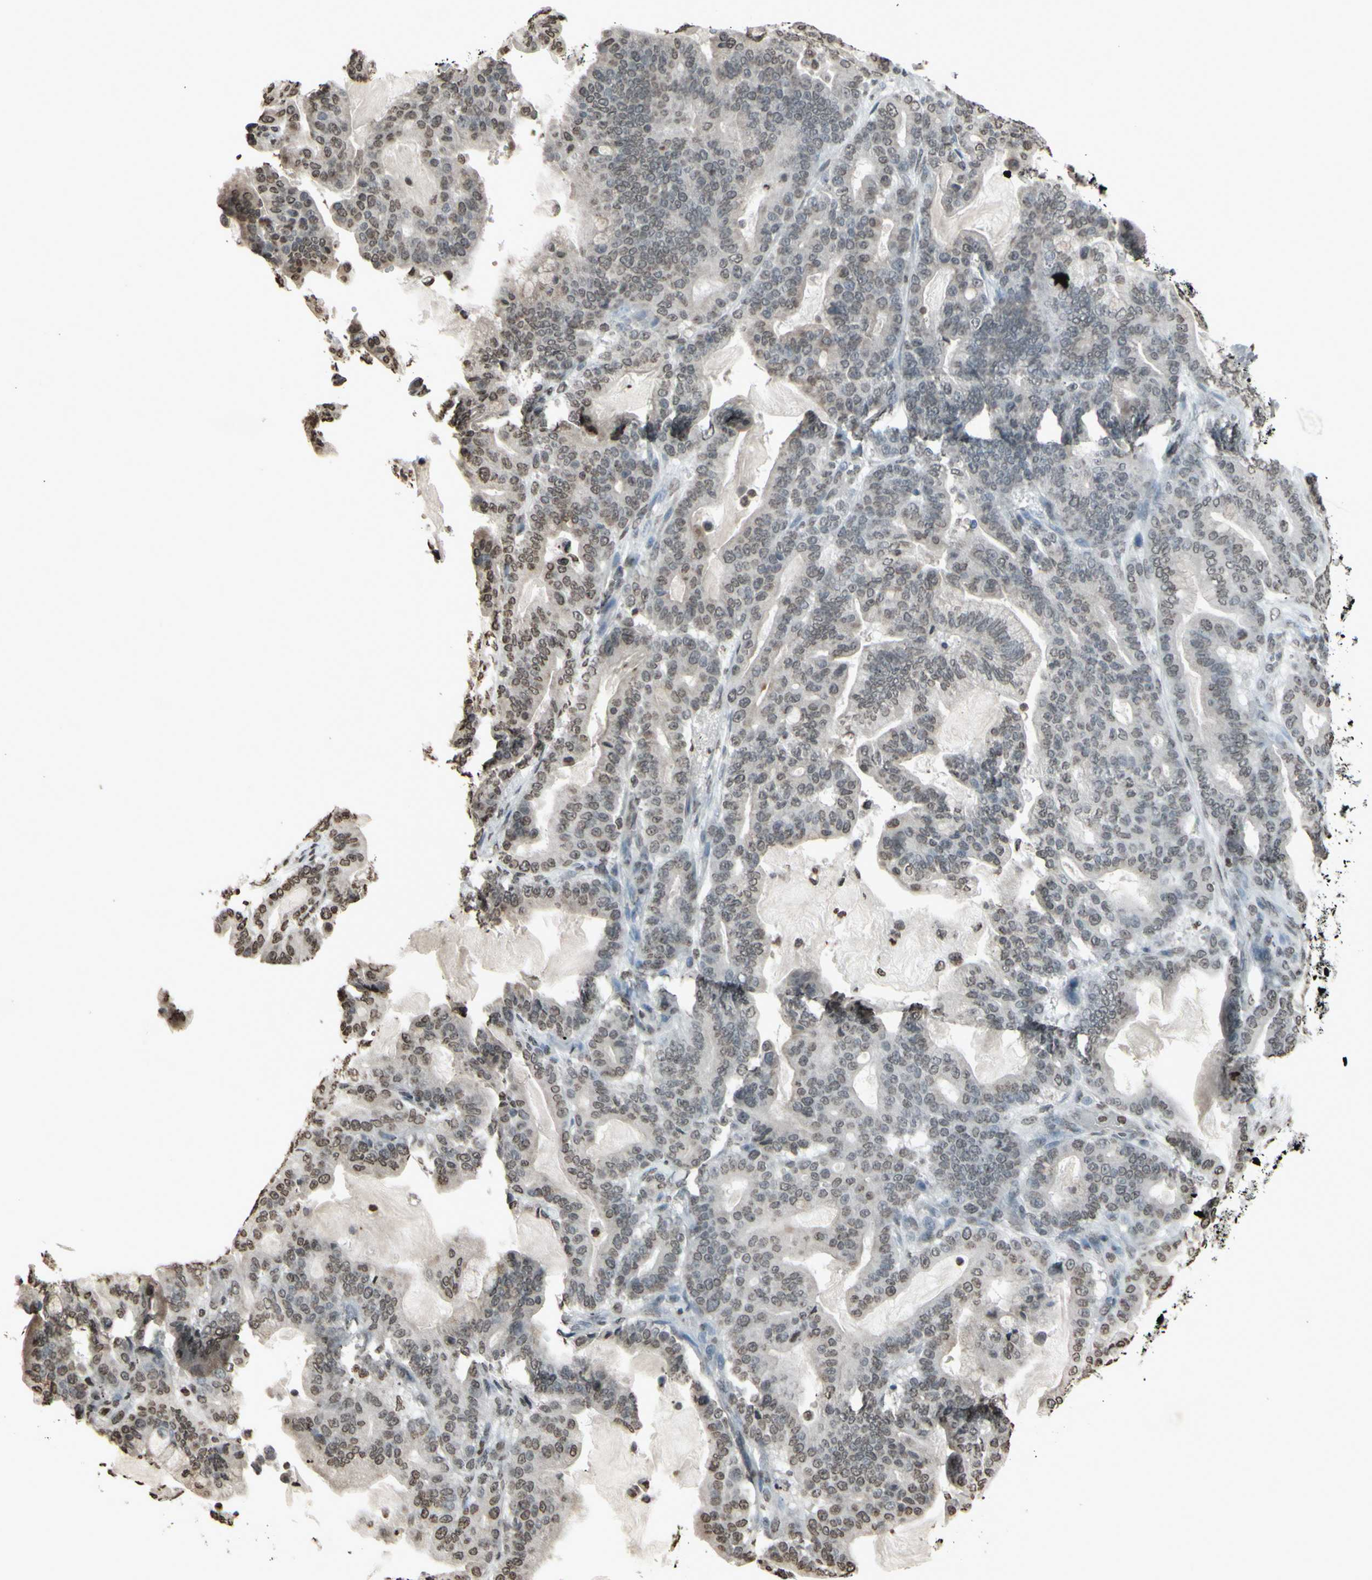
{"staining": {"intensity": "weak", "quantity": ">75%", "location": "cytoplasmic/membranous"}, "tissue": "pancreatic cancer", "cell_type": "Tumor cells", "image_type": "cancer", "snomed": [{"axis": "morphology", "description": "Adenocarcinoma, NOS"}, {"axis": "topography", "description": "Pancreas"}], "caption": "An immunohistochemistry image of neoplastic tissue is shown. Protein staining in brown shows weak cytoplasmic/membranous positivity in pancreatic cancer (adenocarcinoma) within tumor cells. The staining was performed using DAB (3,3'-diaminobenzidine) to visualize the protein expression in brown, while the nuclei were stained in blue with hematoxylin (Magnification: 20x).", "gene": "CD79B", "patient": {"sex": "male", "age": 63}}